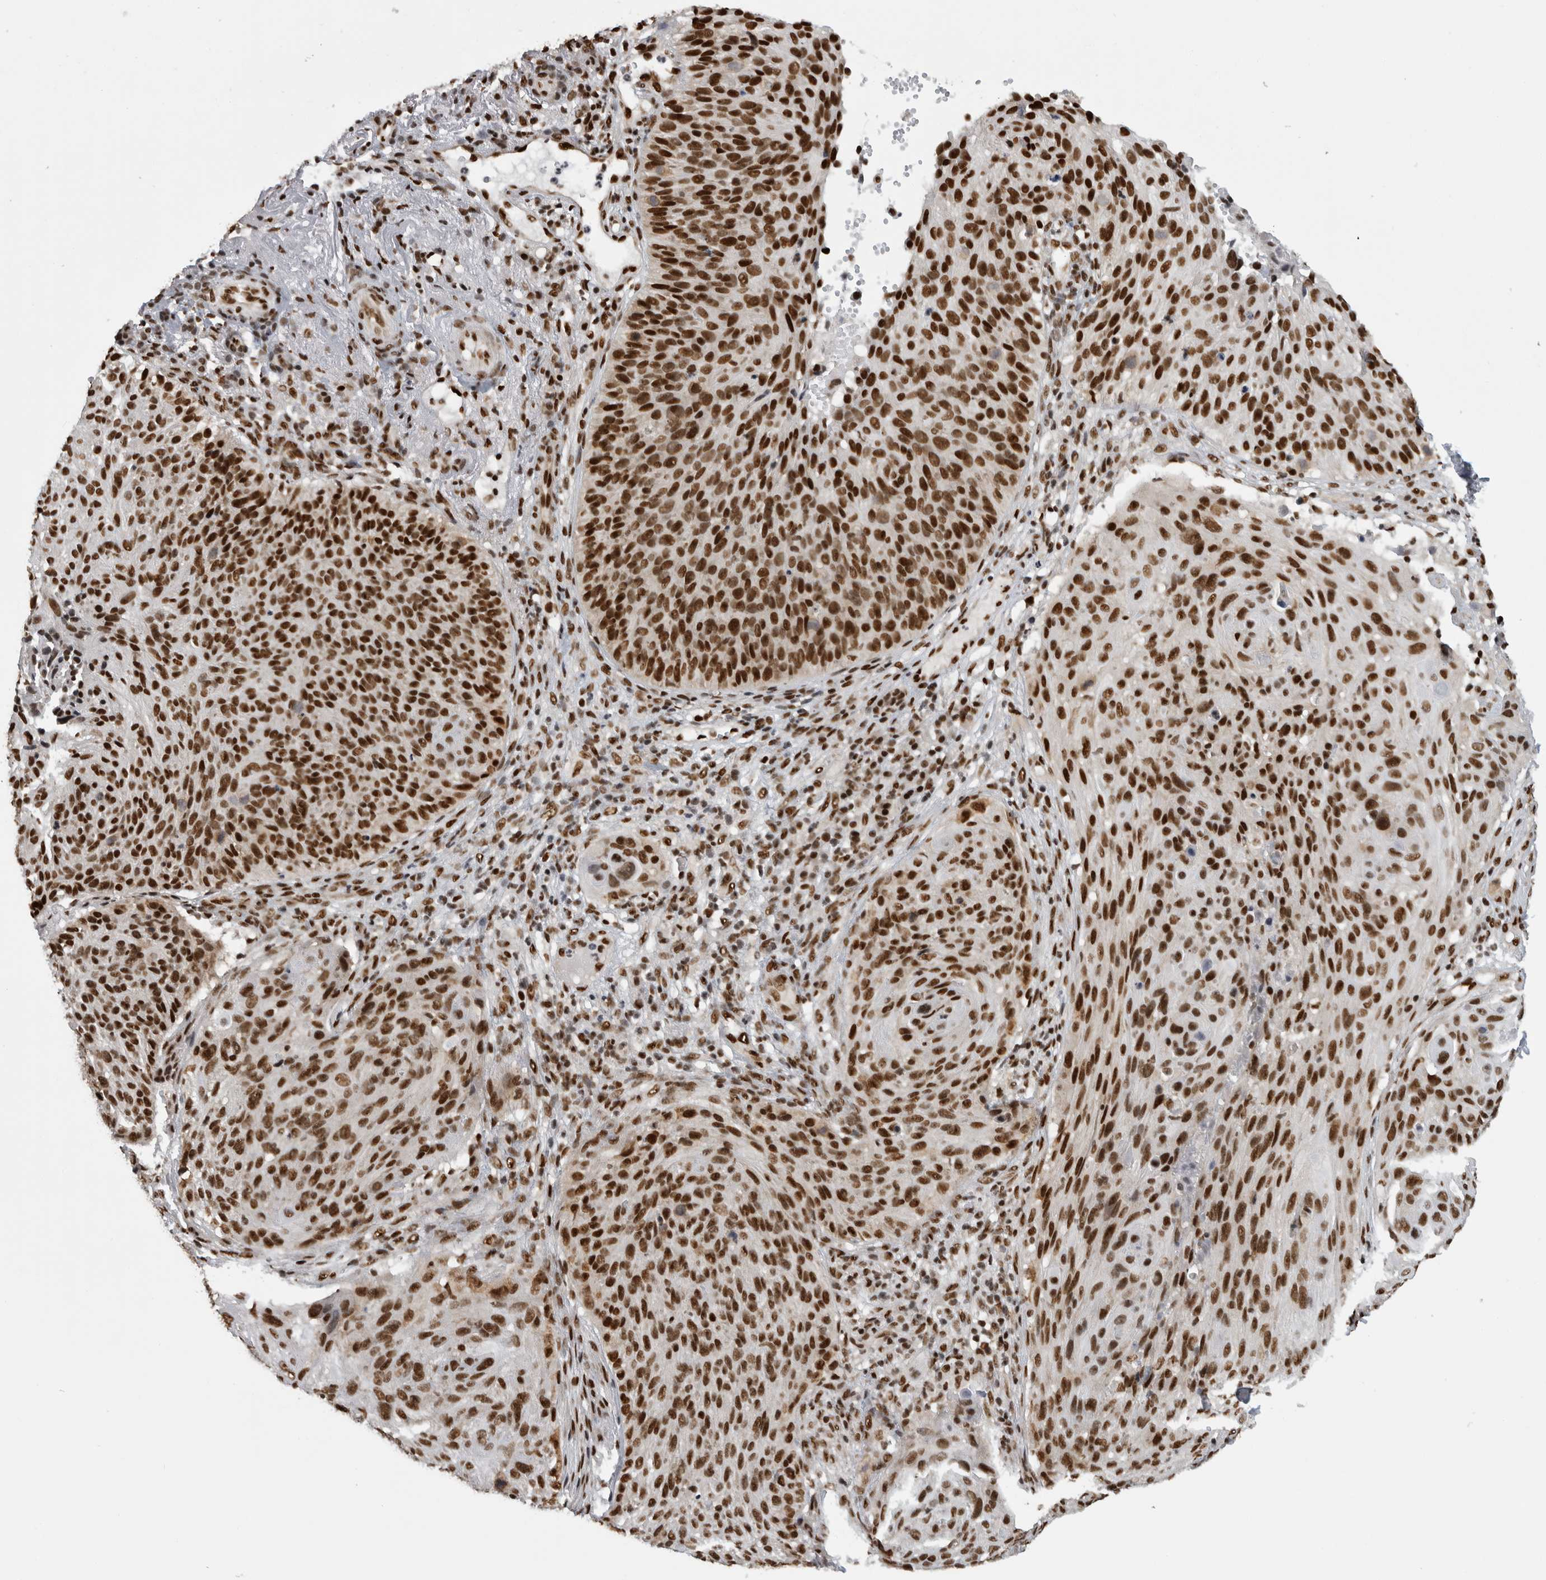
{"staining": {"intensity": "strong", "quantity": ">75%", "location": "nuclear"}, "tissue": "cervical cancer", "cell_type": "Tumor cells", "image_type": "cancer", "snomed": [{"axis": "morphology", "description": "Squamous cell carcinoma, NOS"}, {"axis": "topography", "description": "Cervix"}], "caption": "Immunohistochemistry micrograph of neoplastic tissue: cervical cancer (squamous cell carcinoma) stained using IHC shows high levels of strong protein expression localized specifically in the nuclear of tumor cells, appearing as a nuclear brown color.", "gene": "ZSCAN2", "patient": {"sex": "female", "age": 74}}